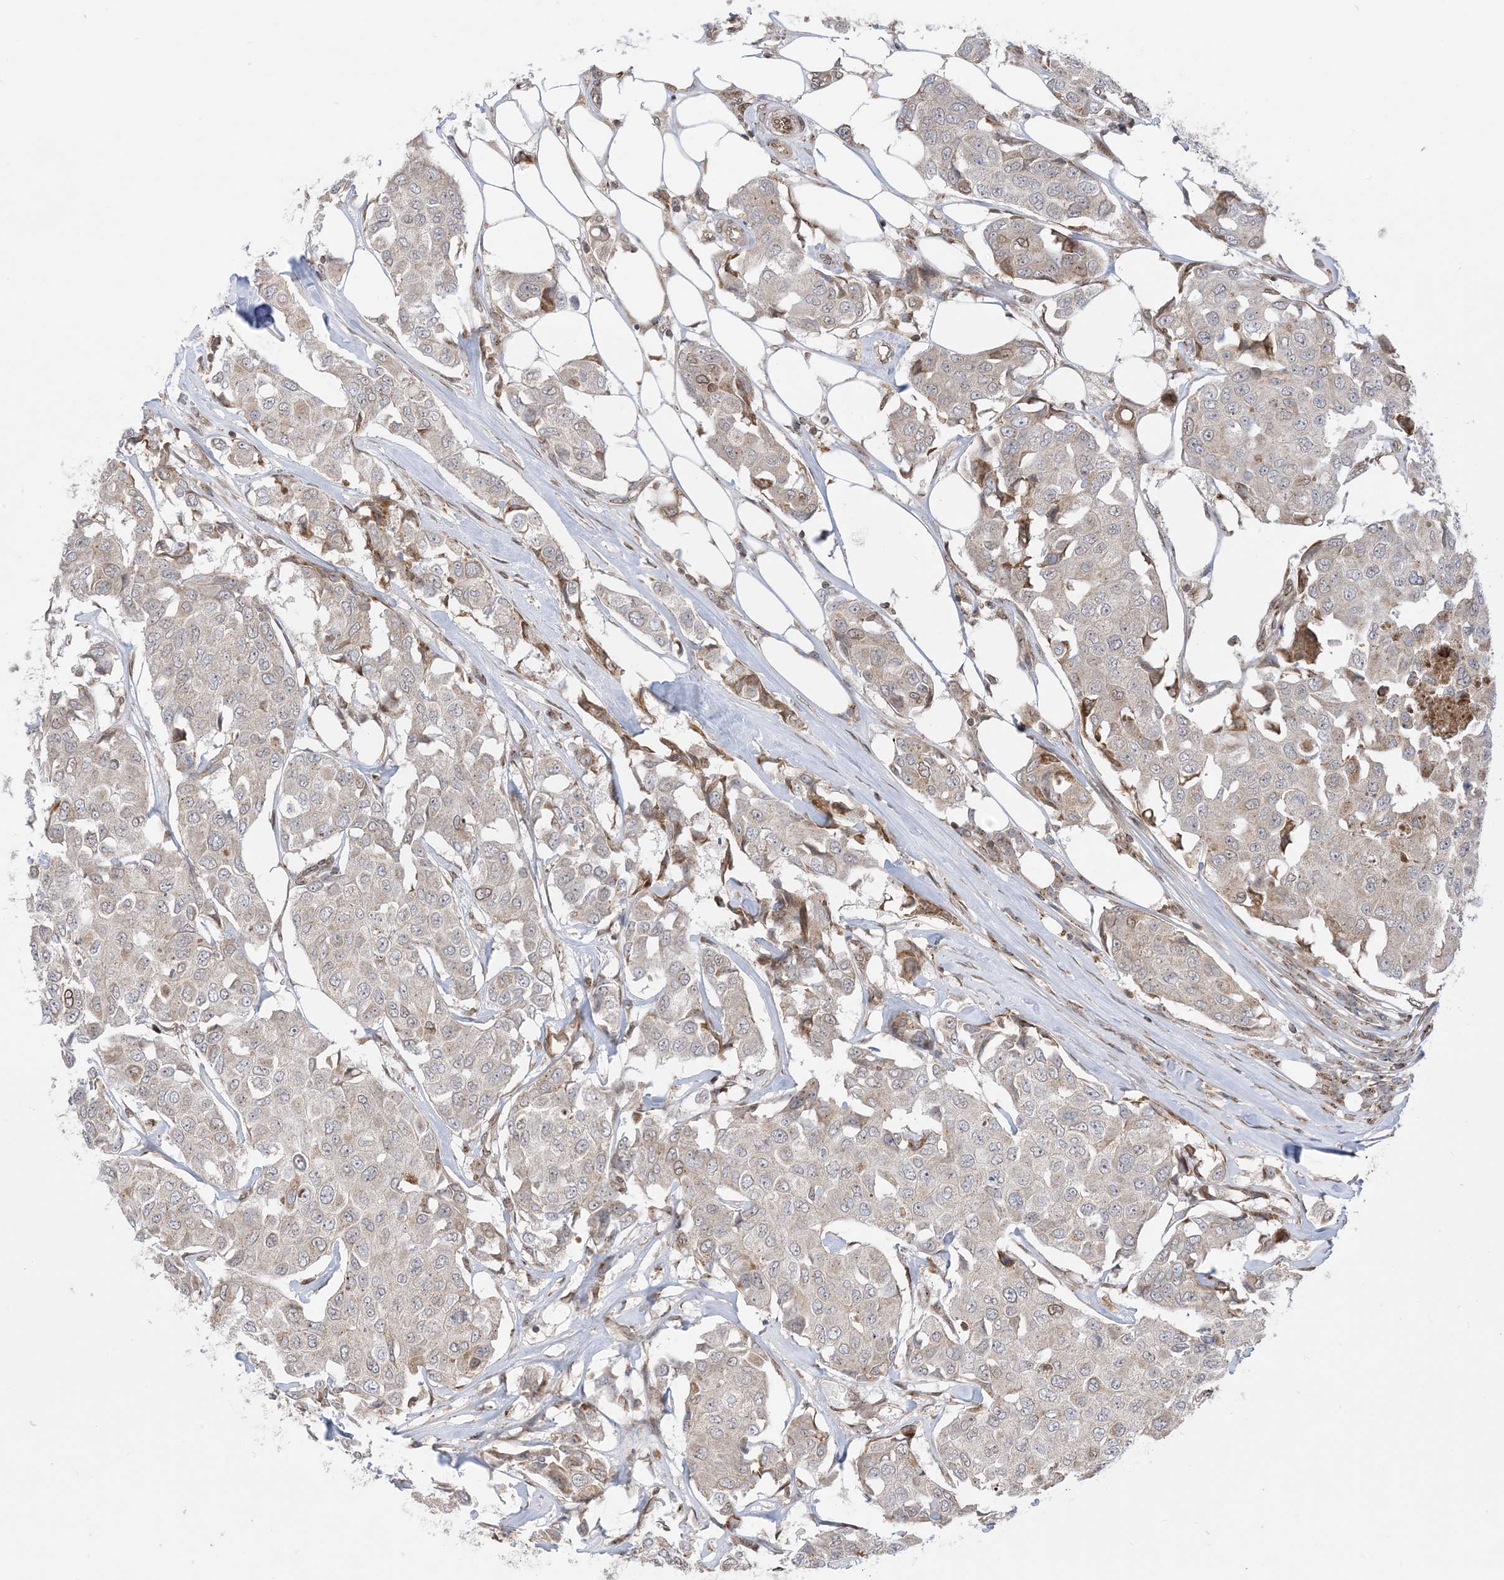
{"staining": {"intensity": "moderate", "quantity": "<25%", "location": "cytoplasmic/membranous"}, "tissue": "breast cancer", "cell_type": "Tumor cells", "image_type": "cancer", "snomed": [{"axis": "morphology", "description": "Duct carcinoma"}, {"axis": "topography", "description": "Breast"}], "caption": "An IHC photomicrograph of neoplastic tissue is shown. Protein staining in brown shows moderate cytoplasmic/membranous positivity in breast cancer within tumor cells. Using DAB (brown) and hematoxylin (blue) stains, captured at high magnification using brightfield microscopy.", "gene": "CASP4", "patient": {"sex": "female", "age": 80}}